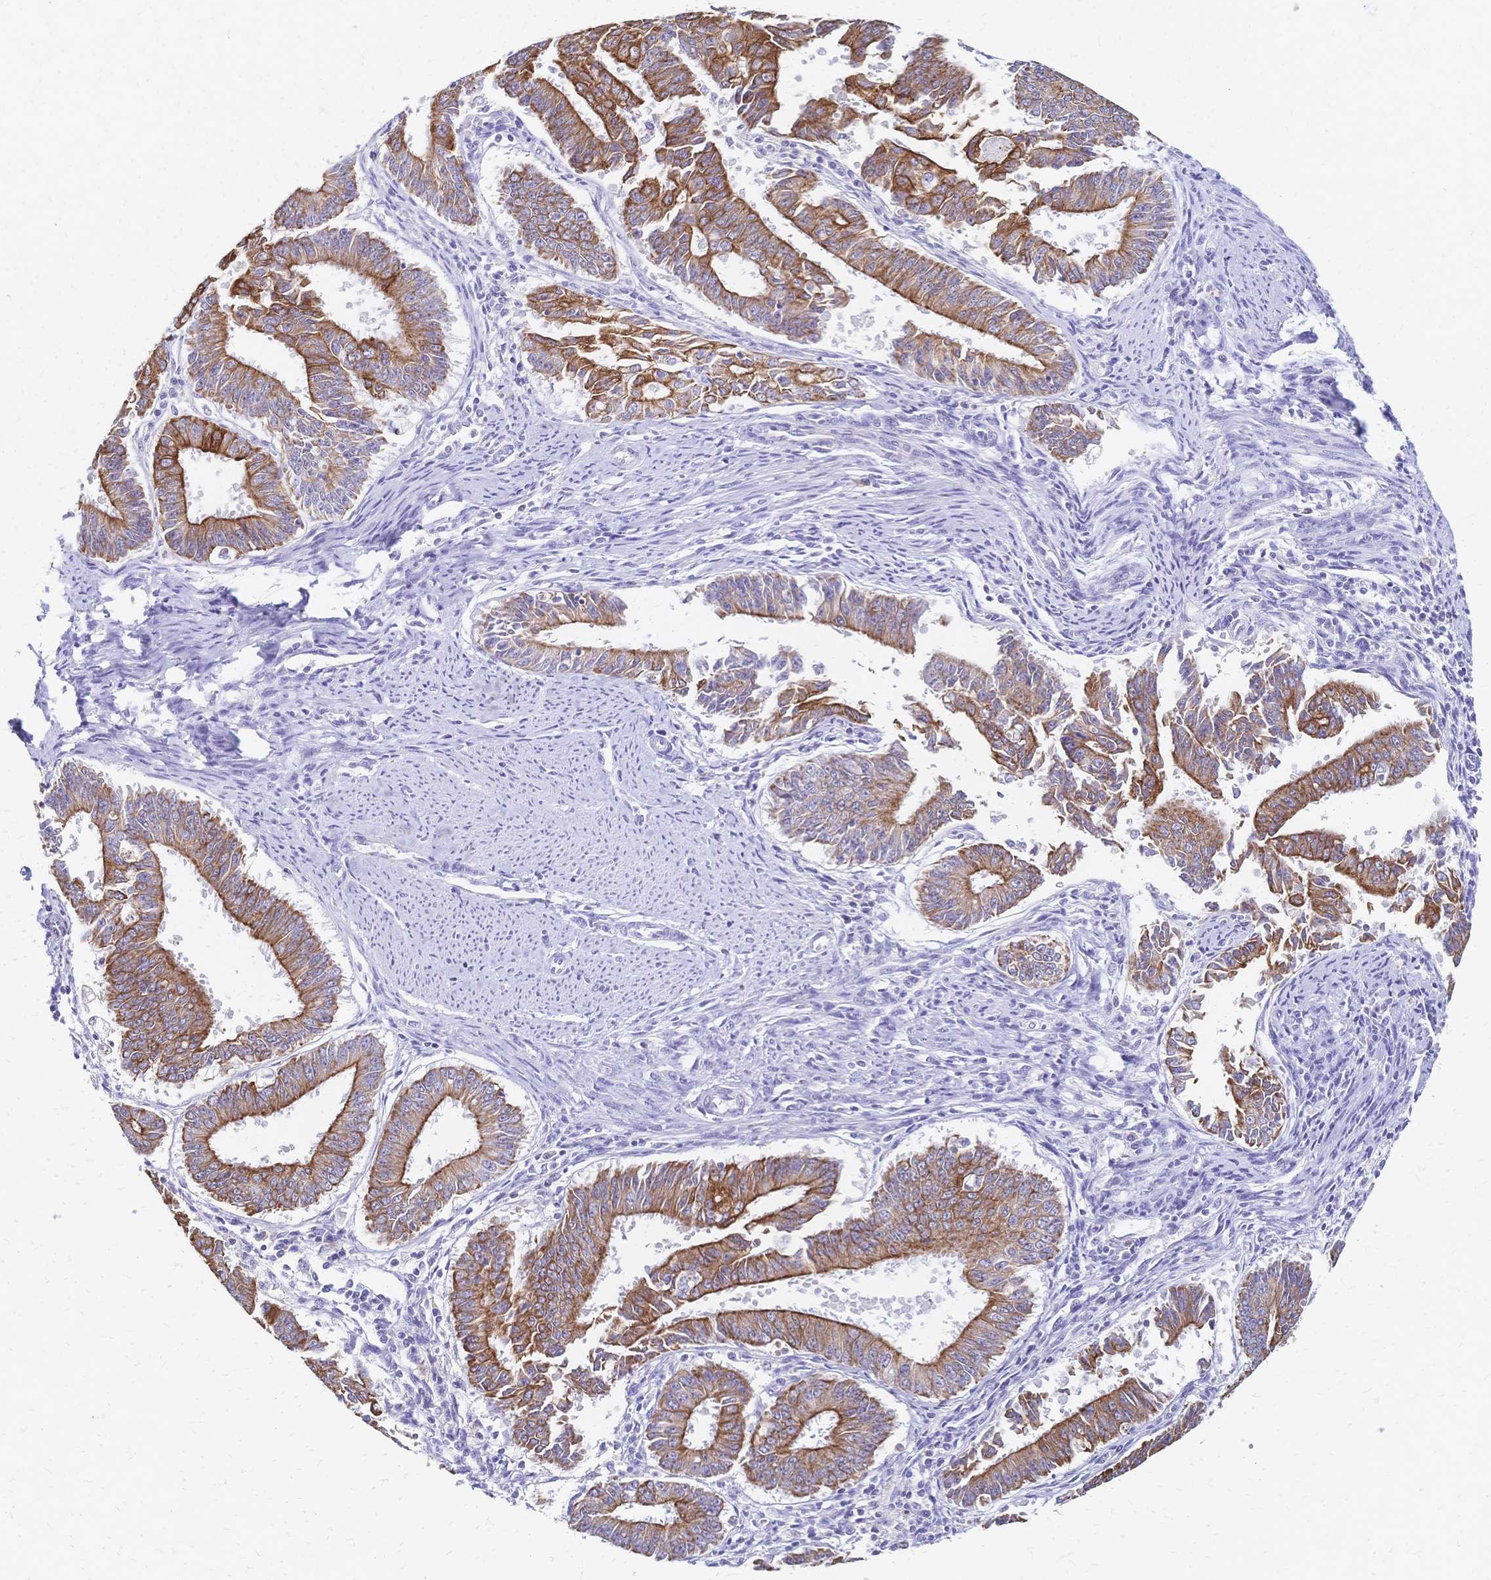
{"staining": {"intensity": "strong", "quantity": ">75%", "location": "cytoplasmic/membranous"}, "tissue": "endometrial cancer", "cell_type": "Tumor cells", "image_type": "cancer", "snomed": [{"axis": "morphology", "description": "Adenocarcinoma, NOS"}, {"axis": "topography", "description": "Endometrium"}], "caption": "Tumor cells display high levels of strong cytoplasmic/membranous positivity in approximately >75% of cells in endometrial cancer (adenocarcinoma). (brown staining indicates protein expression, while blue staining denotes nuclei).", "gene": "DTNB", "patient": {"sex": "female", "age": 73}}